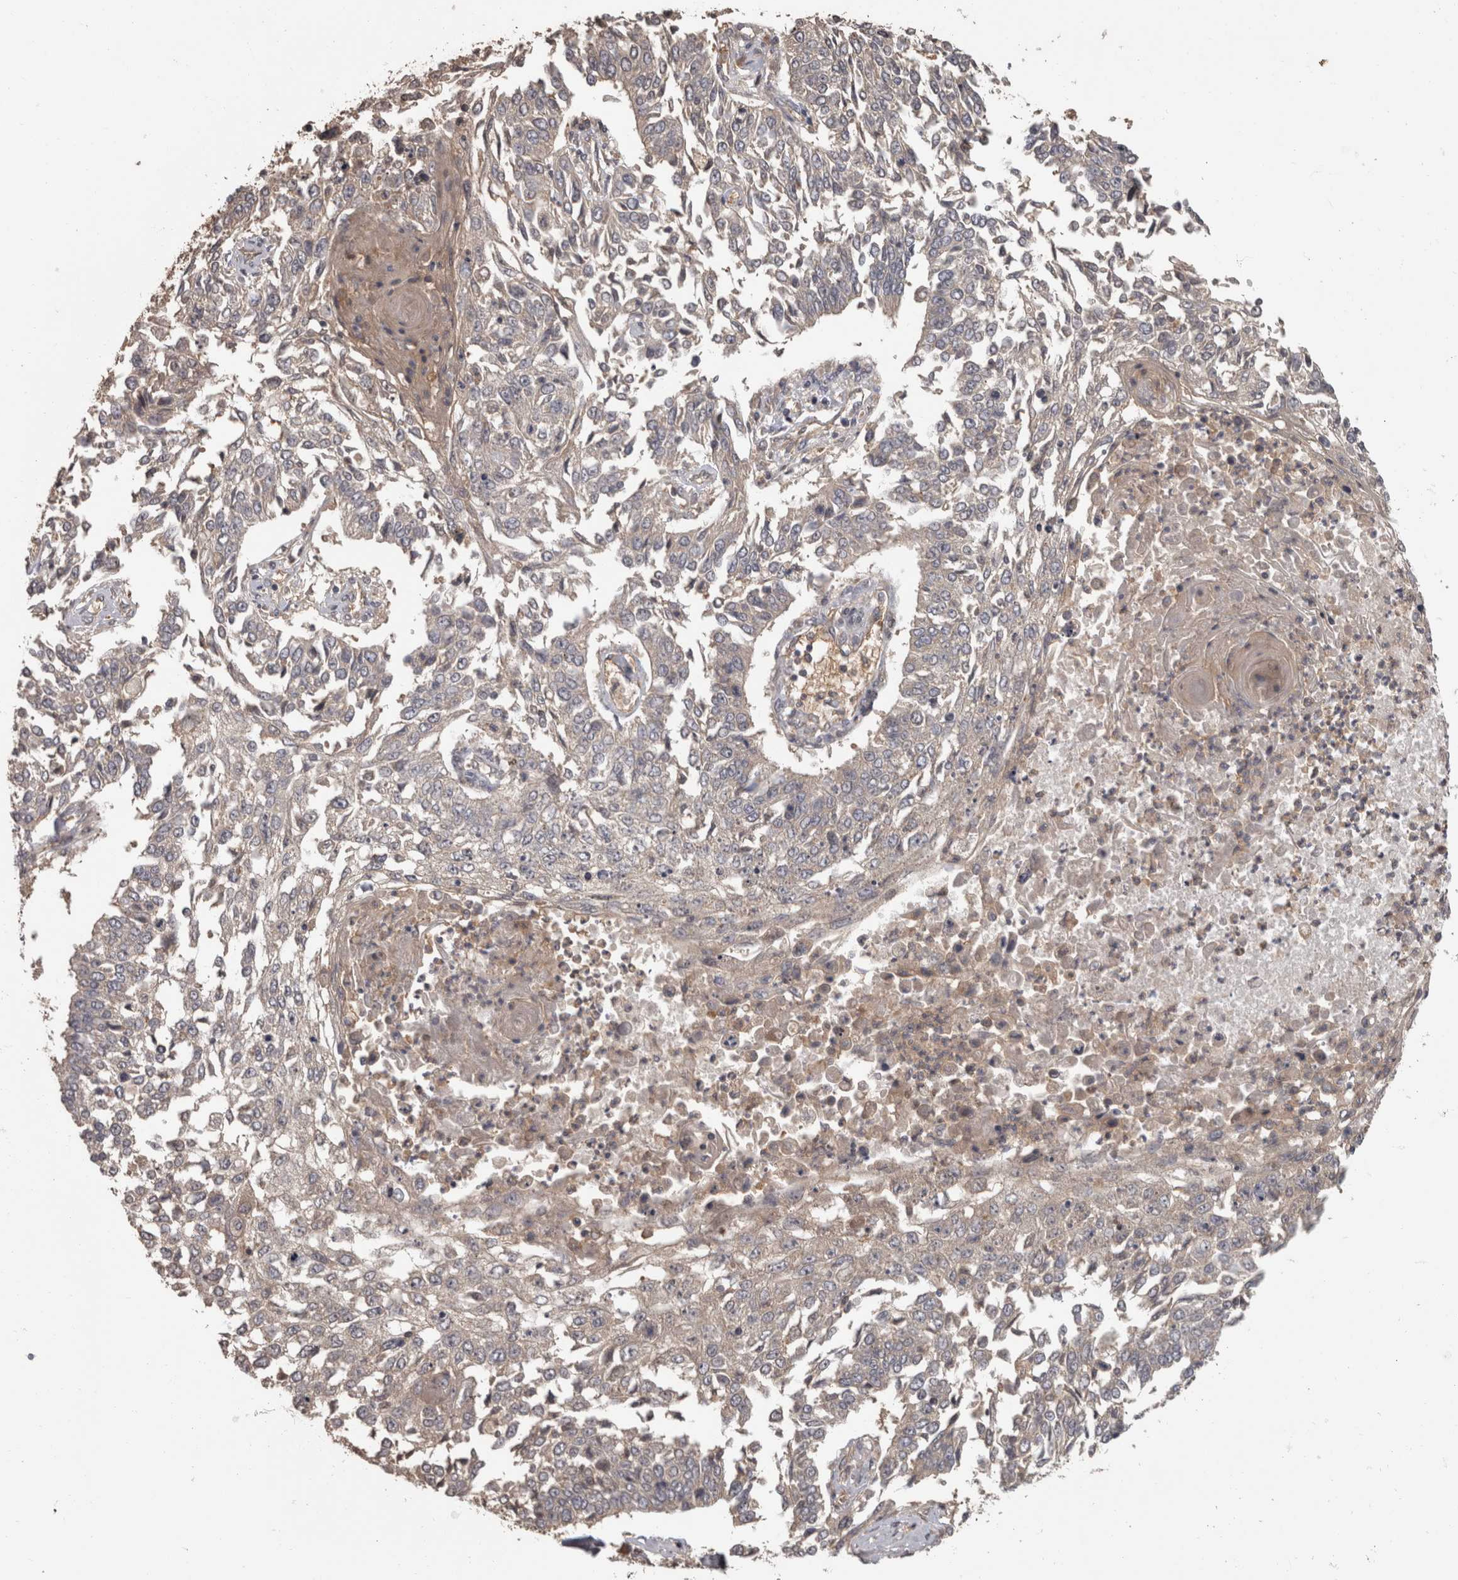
{"staining": {"intensity": "negative", "quantity": "none", "location": "none"}, "tissue": "lung cancer", "cell_type": "Tumor cells", "image_type": "cancer", "snomed": [{"axis": "morphology", "description": "Normal tissue, NOS"}, {"axis": "morphology", "description": "Squamous cell carcinoma, NOS"}, {"axis": "topography", "description": "Cartilage tissue"}, {"axis": "topography", "description": "Bronchus"}, {"axis": "topography", "description": "Lung"}, {"axis": "topography", "description": "Peripheral nerve tissue"}], "caption": "A histopathology image of squamous cell carcinoma (lung) stained for a protein demonstrates no brown staining in tumor cells.", "gene": "MICU3", "patient": {"sex": "female", "age": 49}}